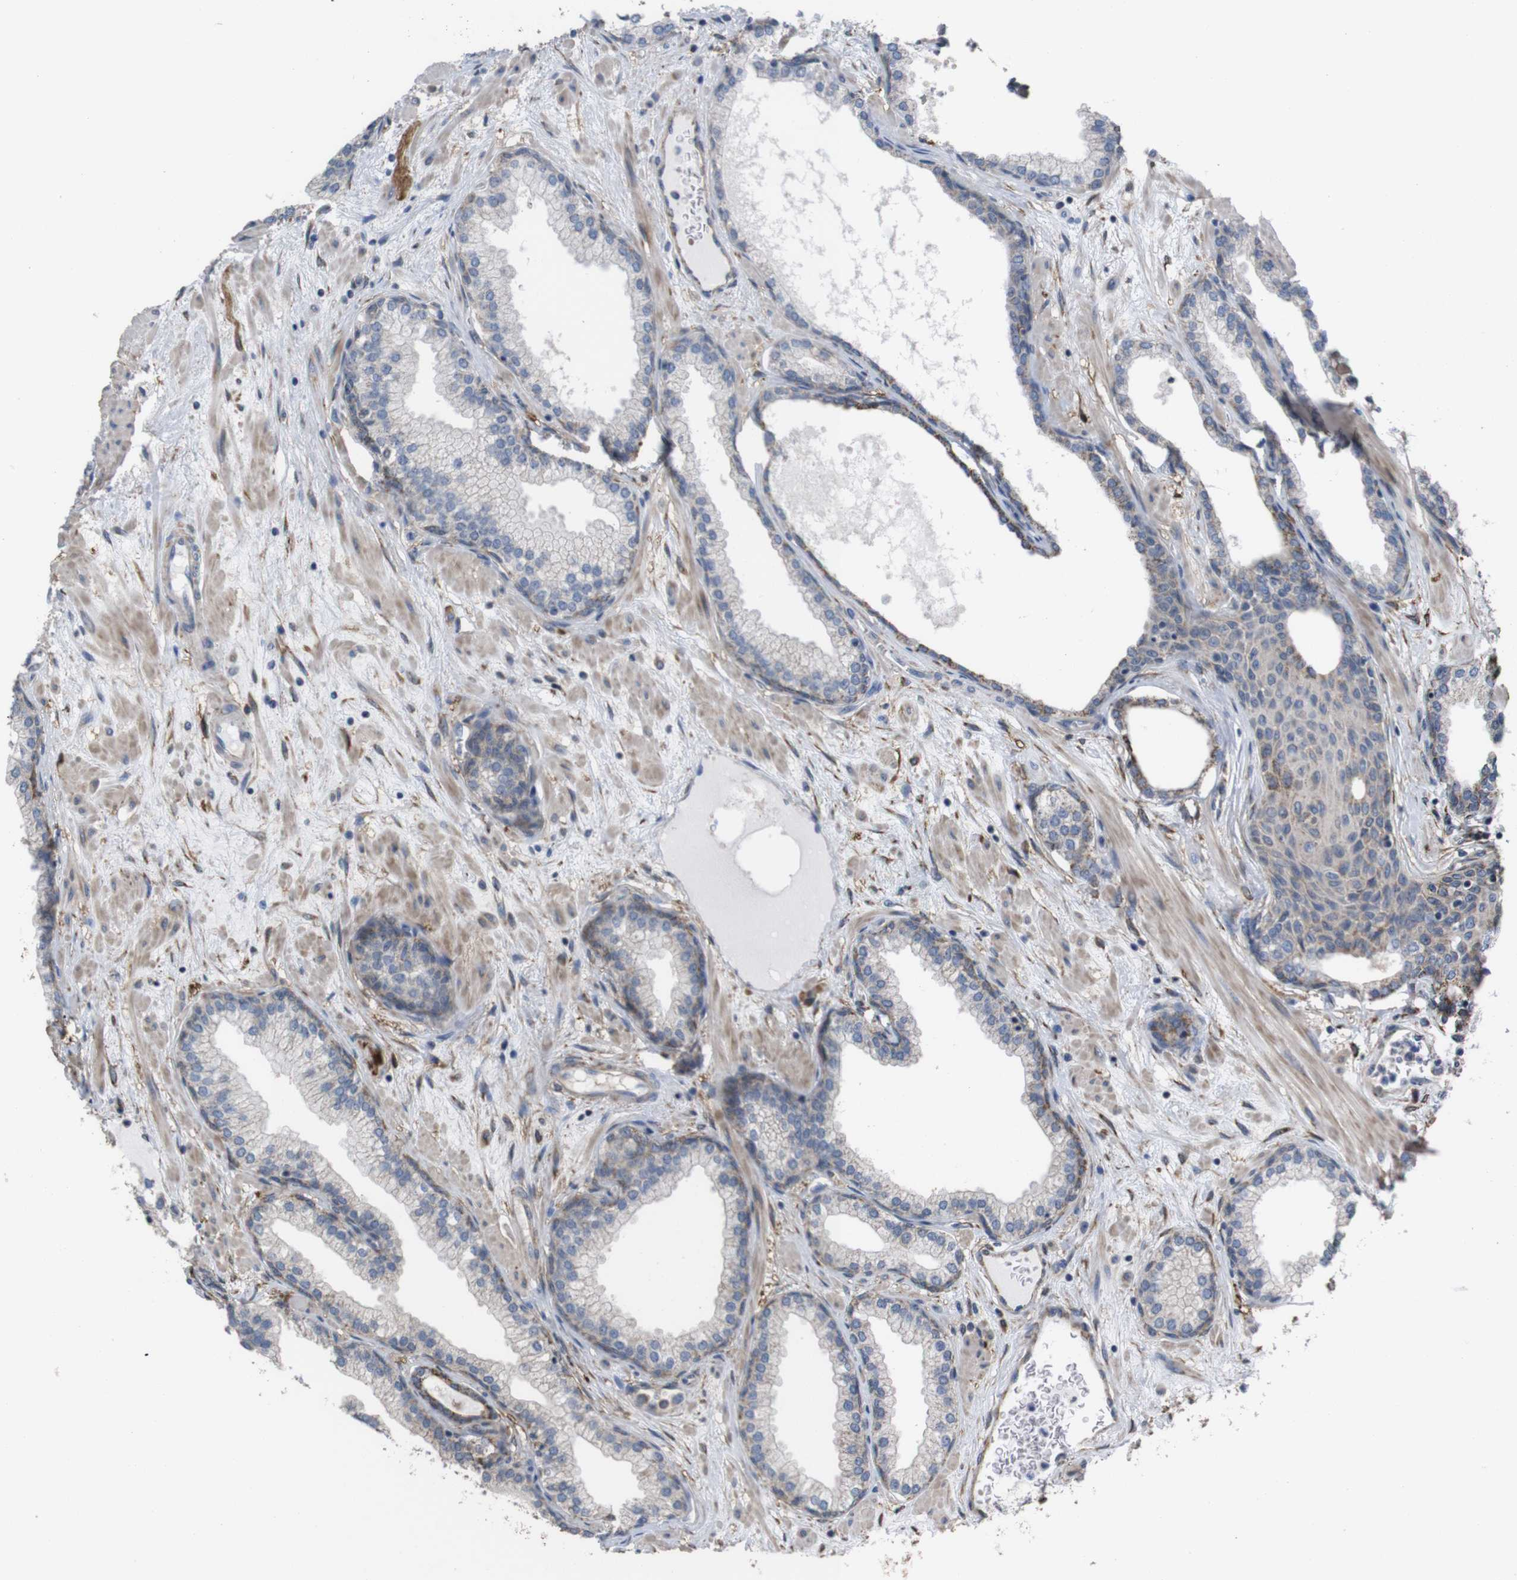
{"staining": {"intensity": "strong", "quantity": "25%-75%", "location": "cytoplasmic/membranous"}, "tissue": "prostate", "cell_type": "Glandular cells", "image_type": "normal", "snomed": [{"axis": "morphology", "description": "Normal tissue, NOS"}, {"axis": "morphology", "description": "Urothelial carcinoma, Low grade"}, {"axis": "topography", "description": "Urinary bladder"}, {"axis": "topography", "description": "Prostate"}], "caption": "Protein analysis of benign prostate displays strong cytoplasmic/membranous positivity in approximately 25%-75% of glandular cells. The protein of interest is stained brown, and the nuclei are stained in blue (DAB IHC with brightfield microscopy, high magnification).", "gene": "PTPRR", "patient": {"sex": "male", "age": 60}}